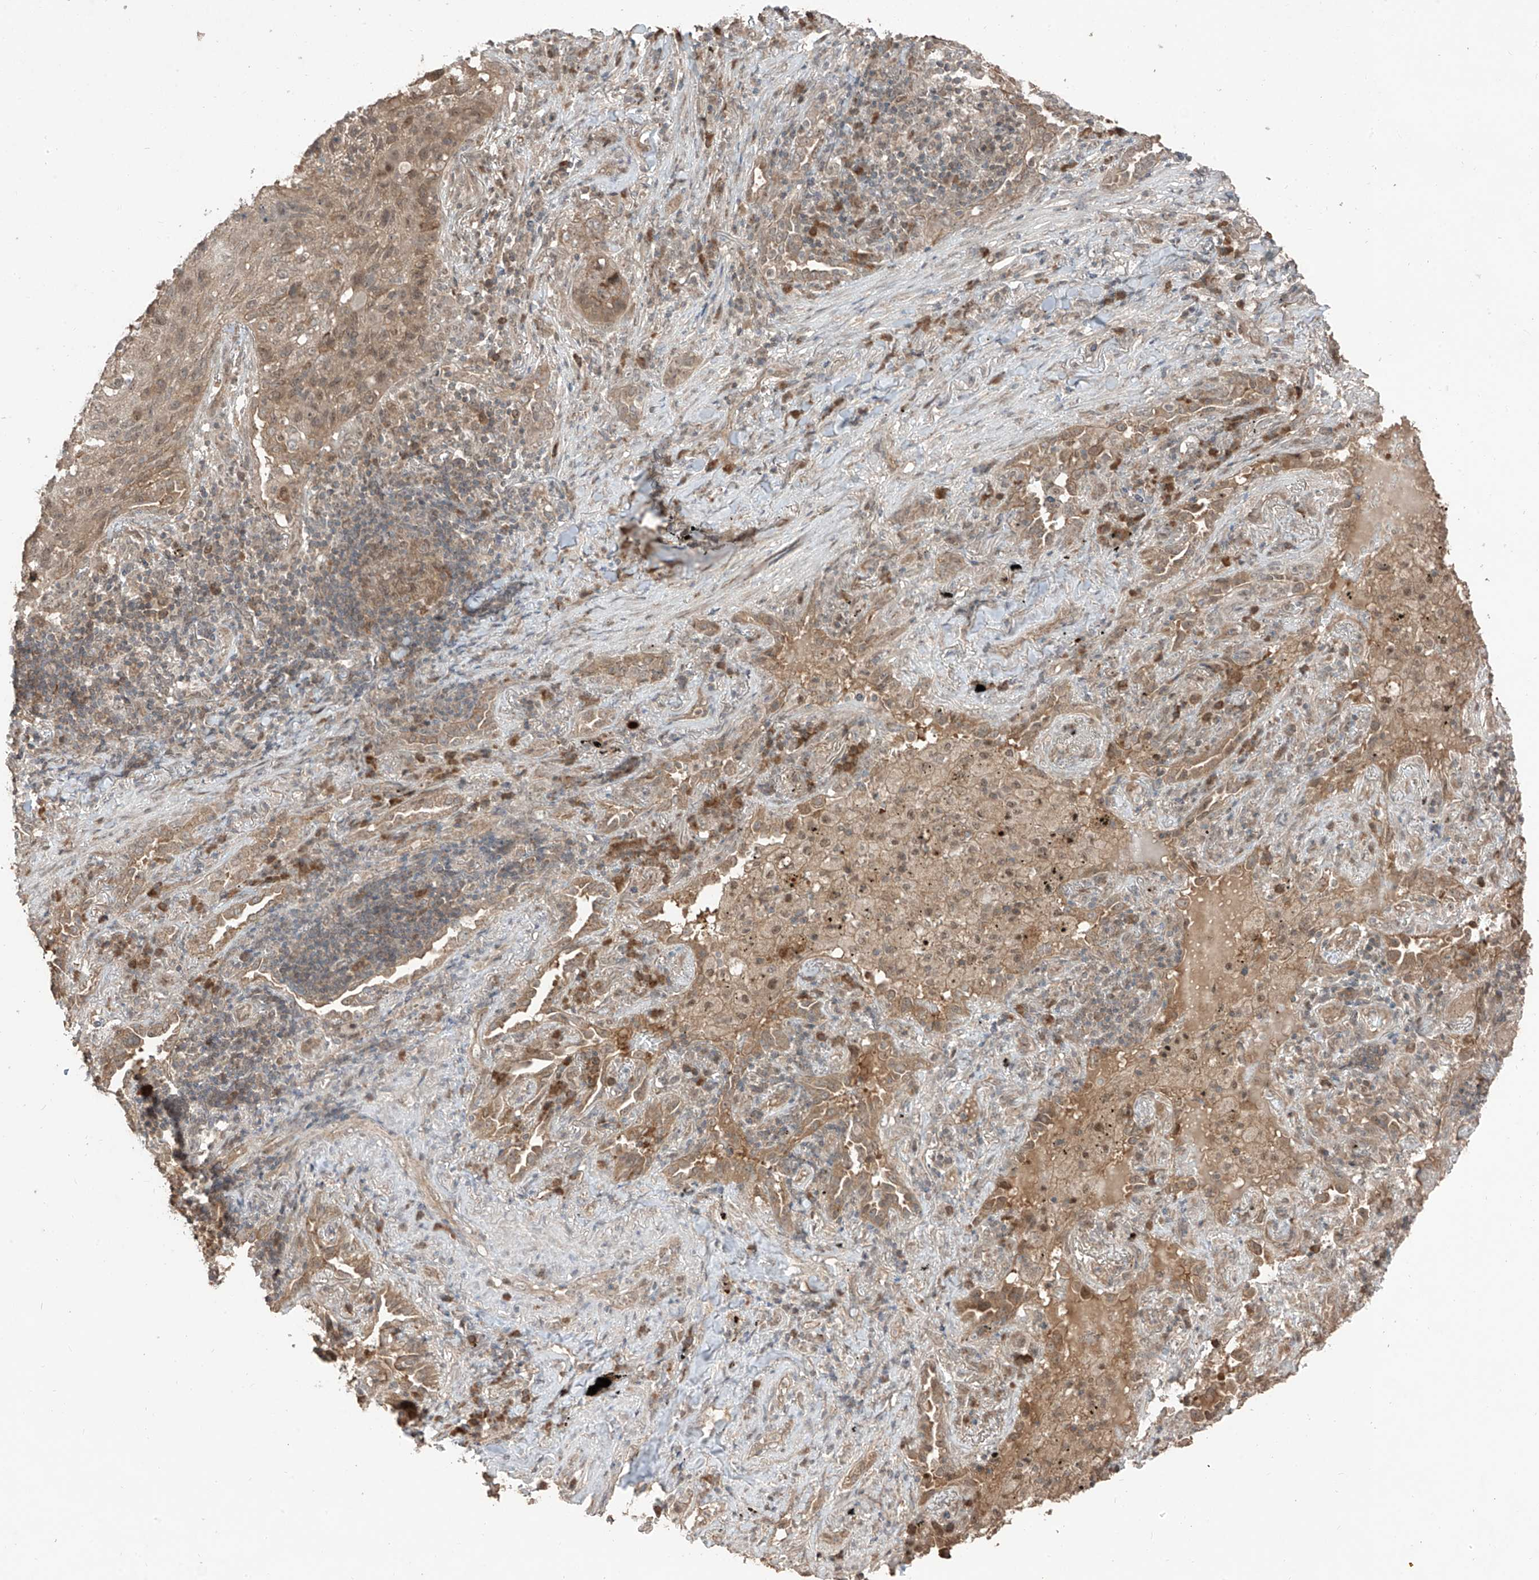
{"staining": {"intensity": "weak", "quantity": "25%-75%", "location": "cytoplasmic/membranous,nuclear"}, "tissue": "lung cancer", "cell_type": "Tumor cells", "image_type": "cancer", "snomed": [{"axis": "morphology", "description": "Squamous cell carcinoma, NOS"}, {"axis": "topography", "description": "Lung"}], "caption": "Immunohistochemical staining of human lung cancer (squamous cell carcinoma) reveals low levels of weak cytoplasmic/membranous and nuclear protein expression in approximately 25%-75% of tumor cells.", "gene": "COLGALT2", "patient": {"sex": "female", "age": 63}}